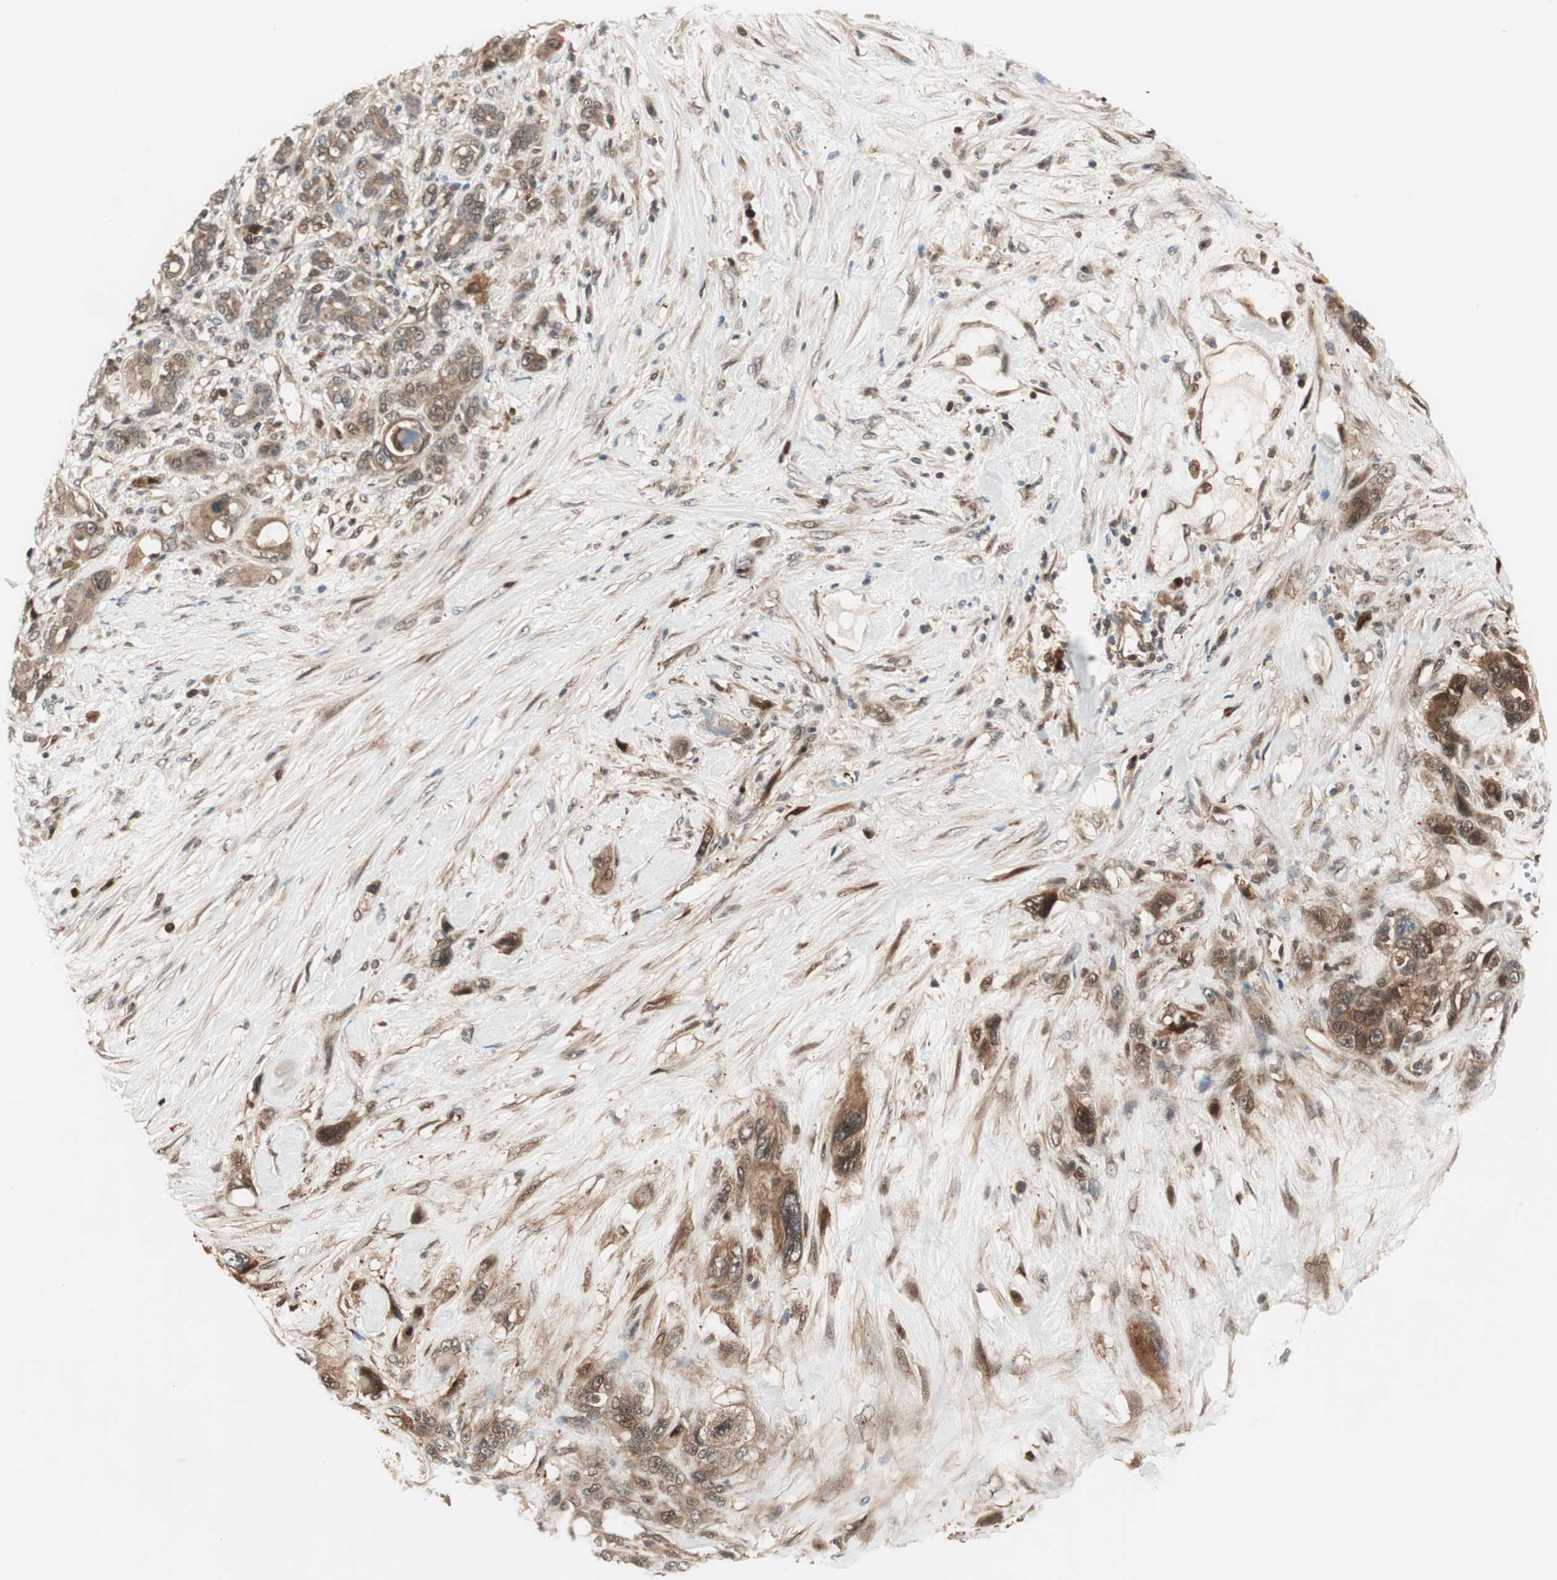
{"staining": {"intensity": "moderate", "quantity": ">75%", "location": "cytoplasmic/membranous"}, "tissue": "pancreatic cancer", "cell_type": "Tumor cells", "image_type": "cancer", "snomed": [{"axis": "morphology", "description": "Adenocarcinoma, NOS"}, {"axis": "topography", "description": "Pancreas"}], "caption": "An image showing moderate cytoplasmic/membranous expression in about >75% of tumor cells in pancreatic cancer (adenocarcinoma), as visualized by brown immunohistochemical staining.", "gene": "PRKG2", "patient": {"sex": "male", "age": 46}}